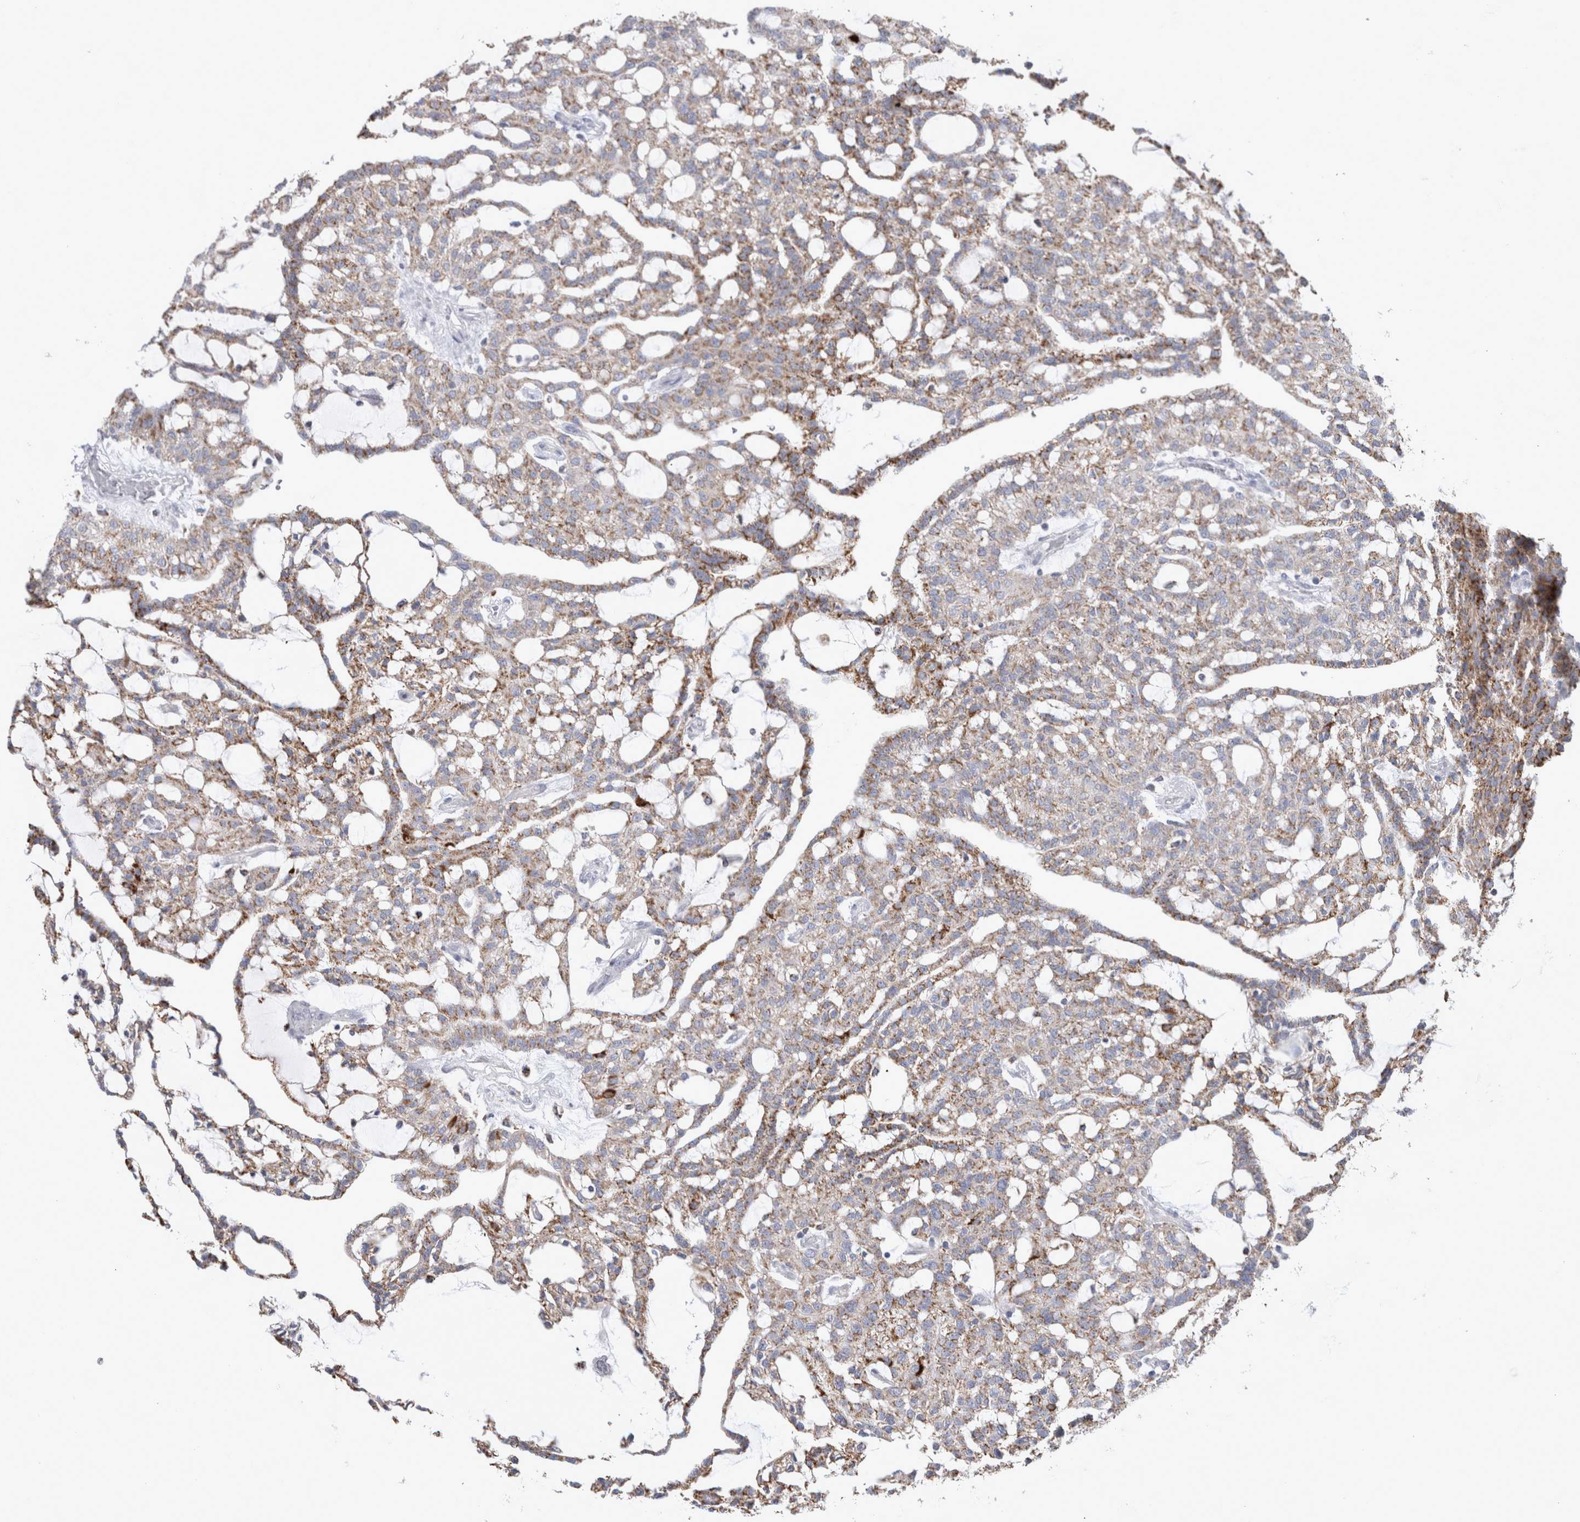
{"staining": {"intensity": "weak", "quantity": ">75%", "location": "cytoplasmic/membranous"}, "tissue": "renal cancer", "cell_type": "Tumor cells", "image_type": "cancer", "snomed": [{"axis": "morphology", "description": "Adenocarcinoma, NOS"}, {"axis": "topography", "description": "Kidney"}], "caption": "IHC staining of renal cancer (adenocarcinoma), which demonstrates low levels of weak cytoplasmic/membranous positivity in about >75% of tumor cells indicating weak cytoplasmic/membranous protein expression. The staining was performed using DAB (brown) for protein detection and nuclei were counterstained in hematoxylin (blue).", "gene": "GATM", "patient": {"sex": "male", "age": 63}}